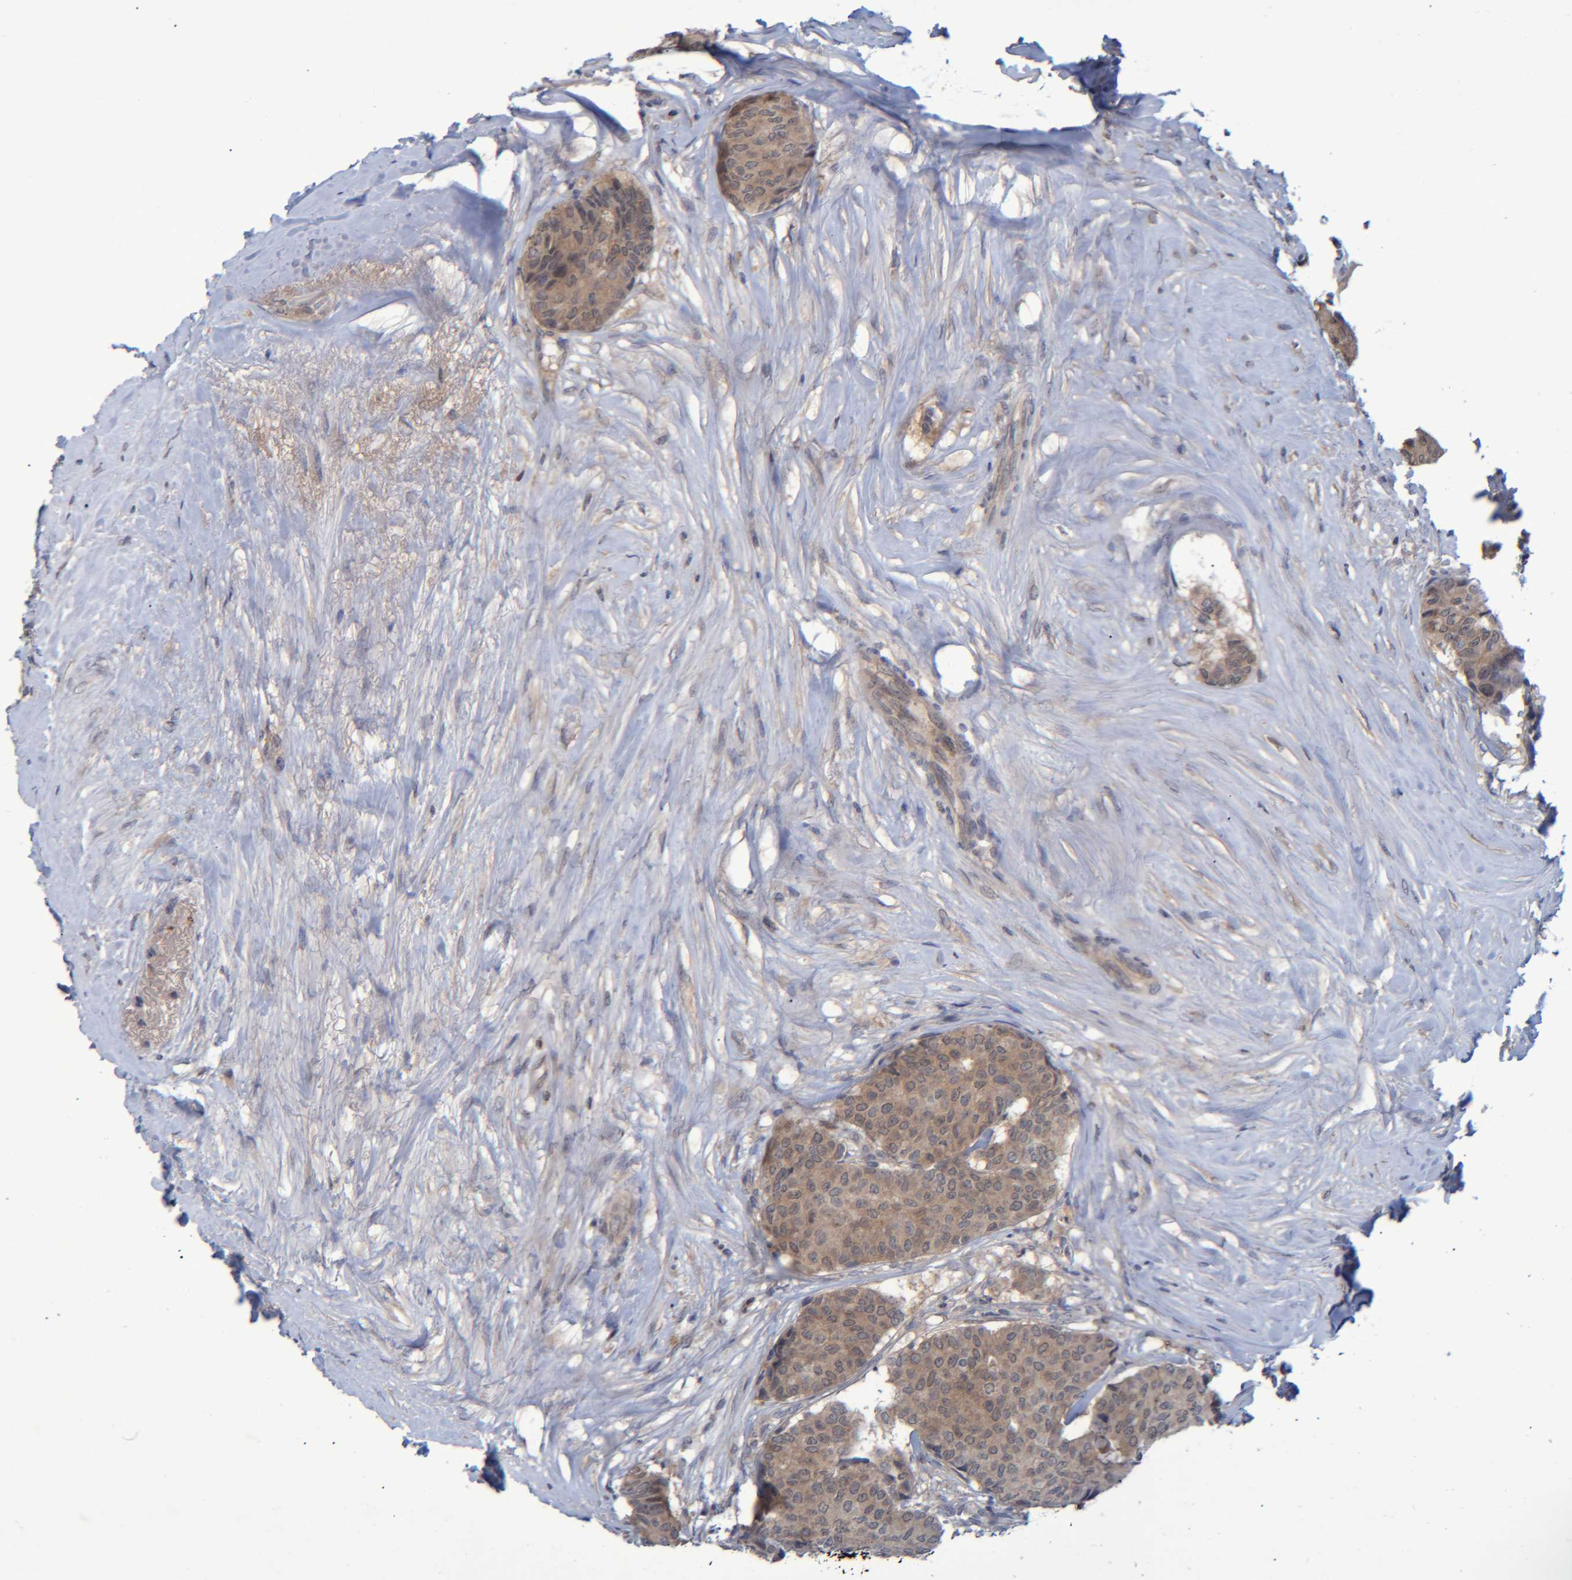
{"staining": {"intensity": "moderate", "quantity": ">75%", "location": "cytoplasmic/membranous"}, "tissue": "breast cancer", "cell_type": "Tumor cells", "image_type": "cancer", "snomed": [{"axis": "morphology", "description": "Duct carcinoma"}, {"axis": "topography", "description": "Breast"}], "caption": "A brown stain shows moderate cytoplasmic/membranous expression of a protein in human breast cancer tumor cells.", "gene": "PCYT2", "patient": {"sex": "female", "age": 75}}